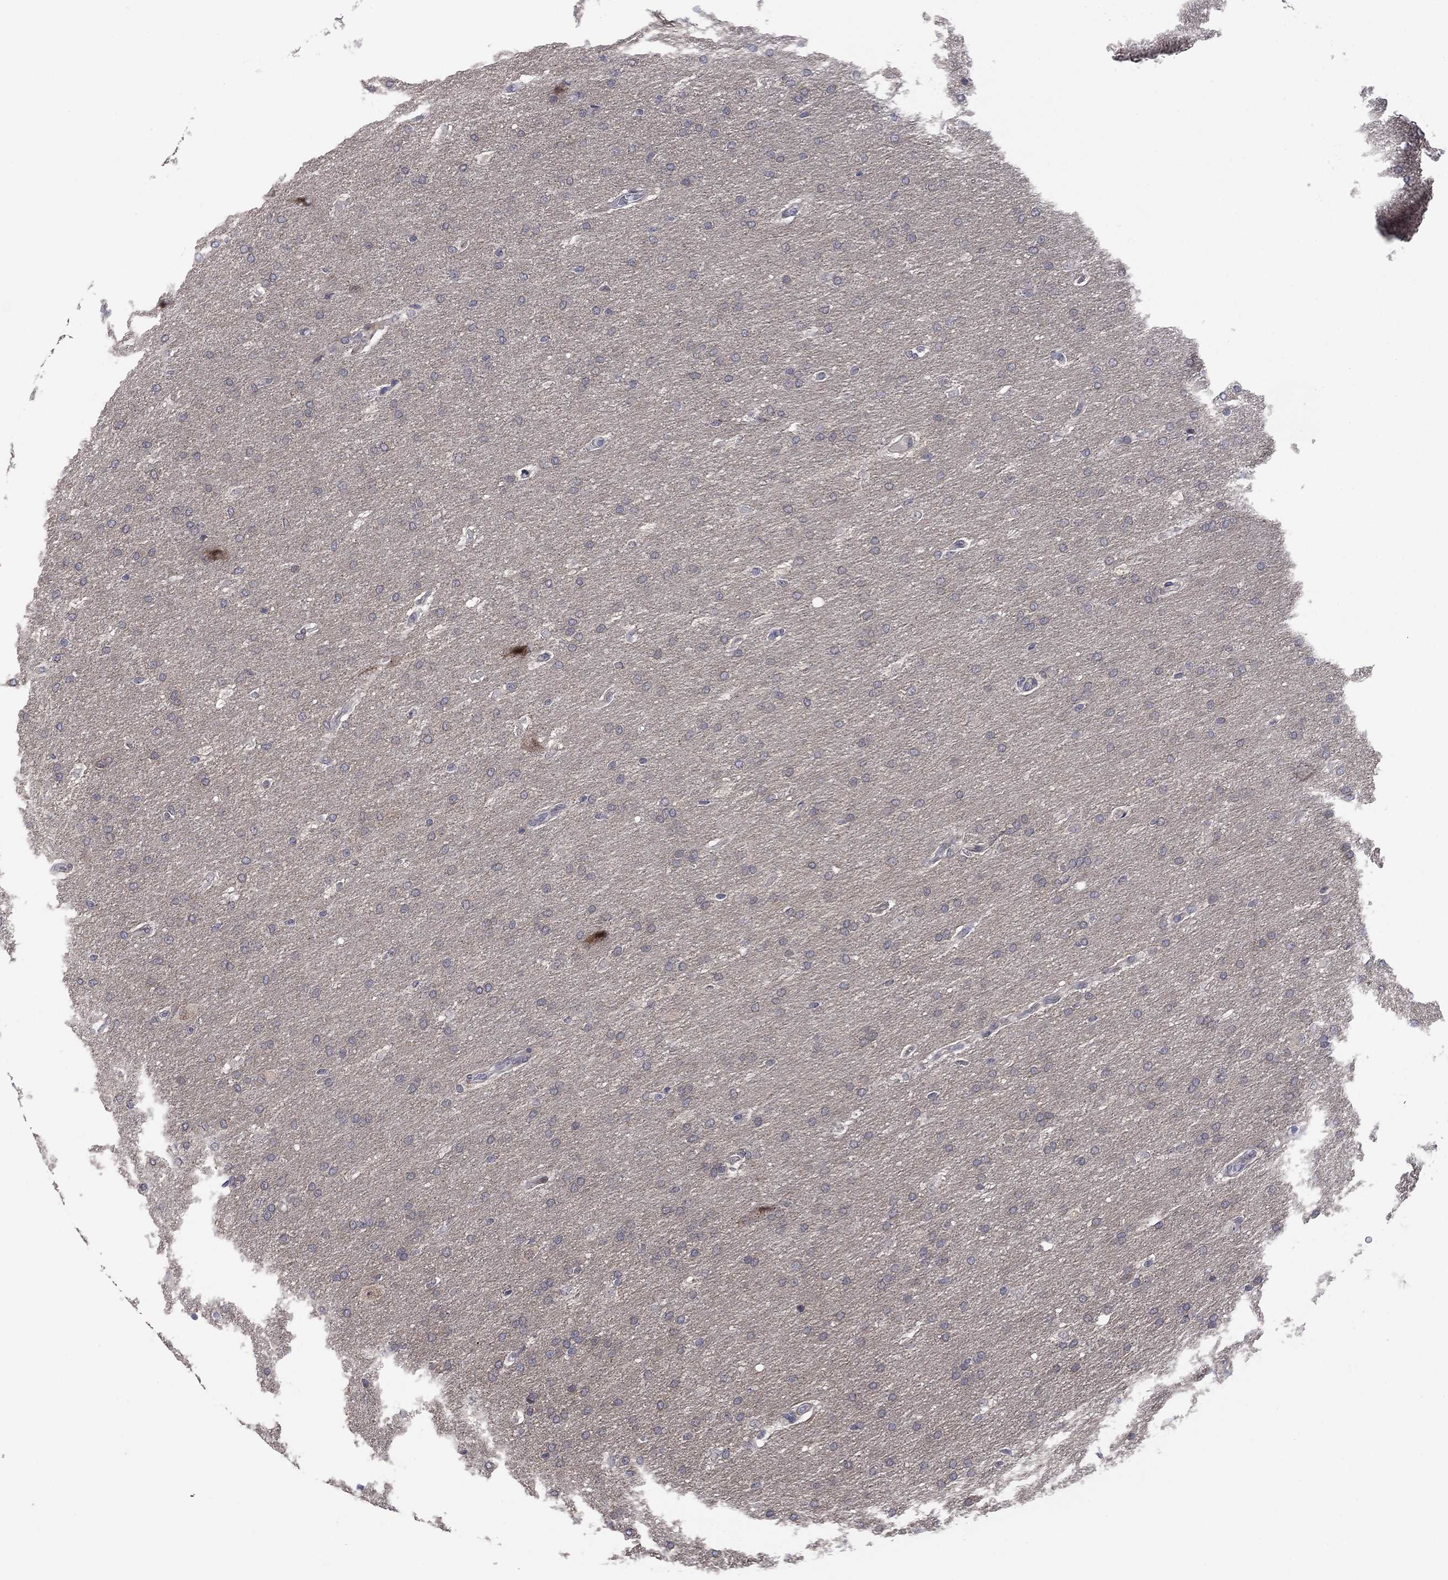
{"staining": {"intensity": "negative", "quantity": "none", "location": "none"}, "tissue": "glioma", "cell_type": "Tumor cells", "image_type": "cancer", "snomed": [{"axis": "morphology", "description": "Glioma, malignant, Low grade"}, {"axis": "topography", "description": "Brain"}], "caption": "Malignant glioma (low-grade) was stained to show a protein in brown. There is no significant positivity in tumor cells.", "gene": "TTC21B", "patient": {"sex": "female", "age": 37}}